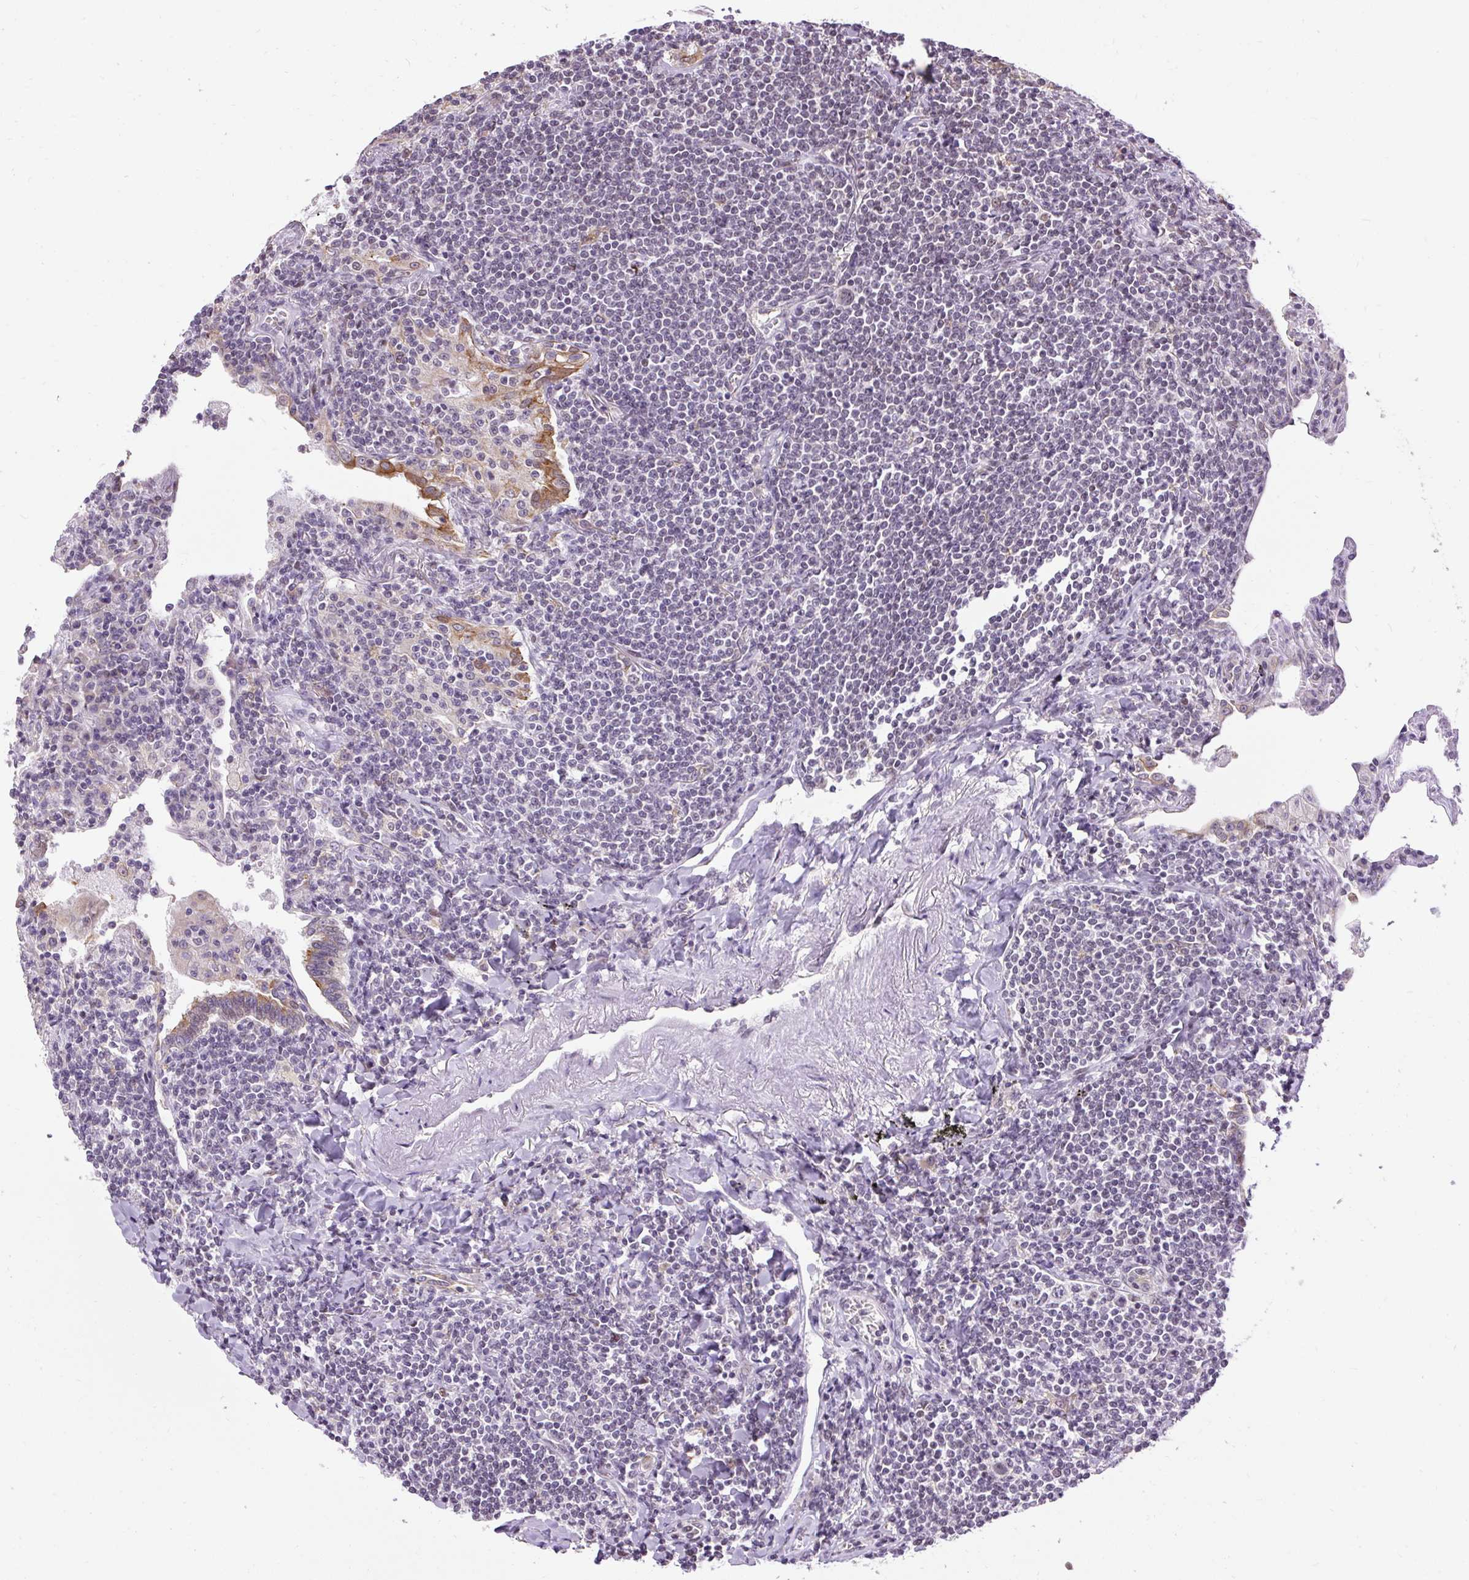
{"staining": {"intensity": "negative", "quantity": "none", "location": "none"}, "tissue": "lymphoma", "cell_type": "Tumor cells", "image_type": "cancer", "snomed": [{"axis": "morphology", "description": "Malignant lymphoma, non-Hodgkin's type, Low grade"}, {"axis": "topography", "description": "Lung"}], "caption": "IHC histopathology image of neoplastic tissue: lymphoma stained with DAB displays no significant protein positivity in tumor cells.", "gene": "ZNF672", "patient": {"sex": "female", "age": 71}}